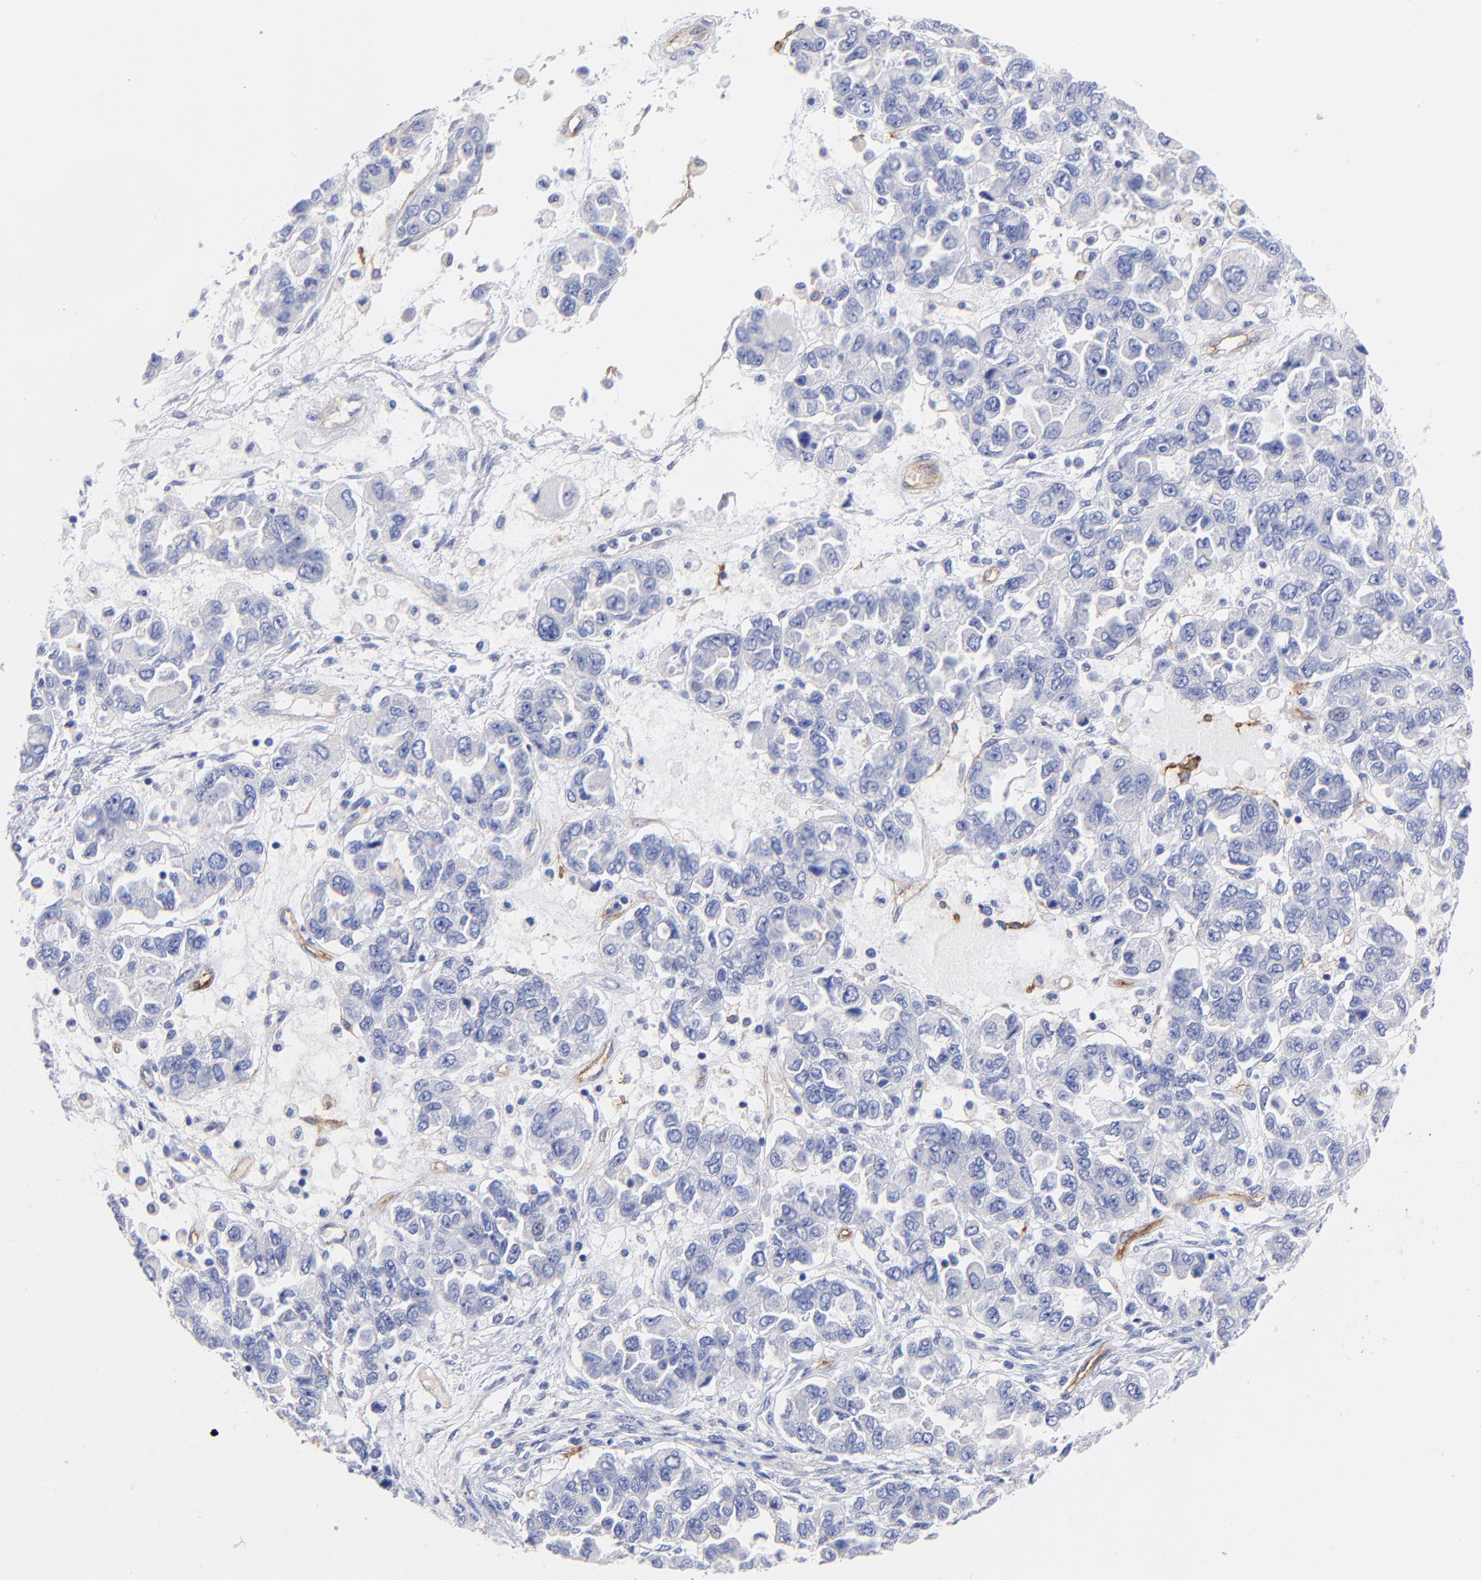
{"staining": {"intensity": "negative", "quantity": "none", "location": "none"}, "tissue": "ovarian cancer", "cell_type": "Tumor cells", "image_type": "cancer", "snomed": [{"axis": "morphology", "description": "Cystadenocarcinoma, serous, NOS"}, {"axis": "topography", "description": "Ovary"}], "caption": "DAB (3,3'-diaminobenzidine) immunohistochemical staining of human serous cystadenocarcinoma (ovarian) demonstrates no significant staining in tumor cells.", "gene": "SLC44A2", "patient": {"sex": "female", "age": 84}}